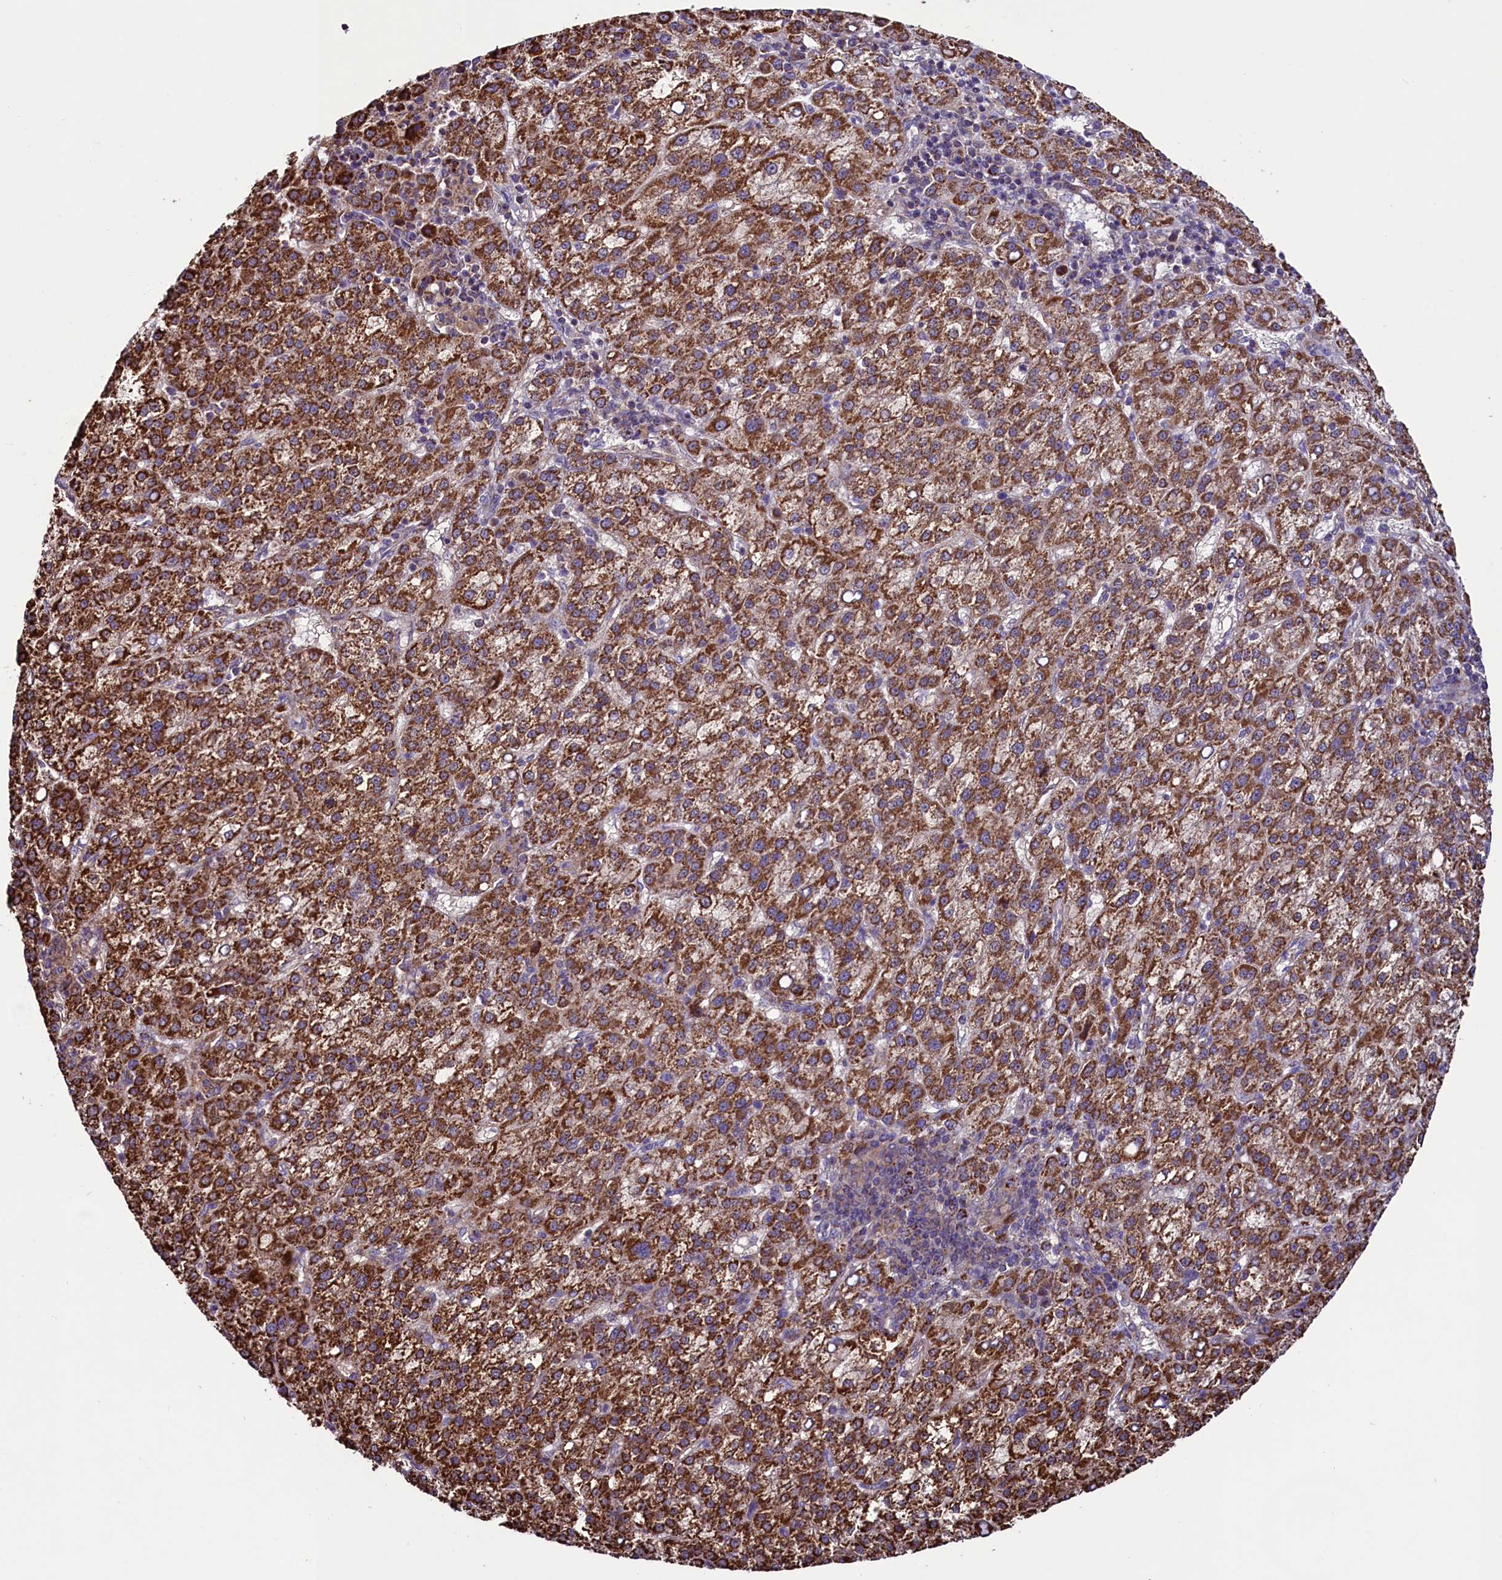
{"staining": {"intensity": "strong", "quantity": ">75%", "location": "cytoplasmic/membranous"}, "tissue": "liver cancer", "cell_type": "Tumor cells", "image_type": "cancer", "snomed": [{"axis": "morphology", "description": "Carcinoma, Hepatocellular, NOS"}, {"axis": "topography", "description": "Liver"}], "caption": "Protein expression analysis of human liver cancer reveals strong cytoplasmic/membranous expression in about >75% of tumor cells.", "gene": "STARD5", "patient": {"sex": "female", "age": 58}}